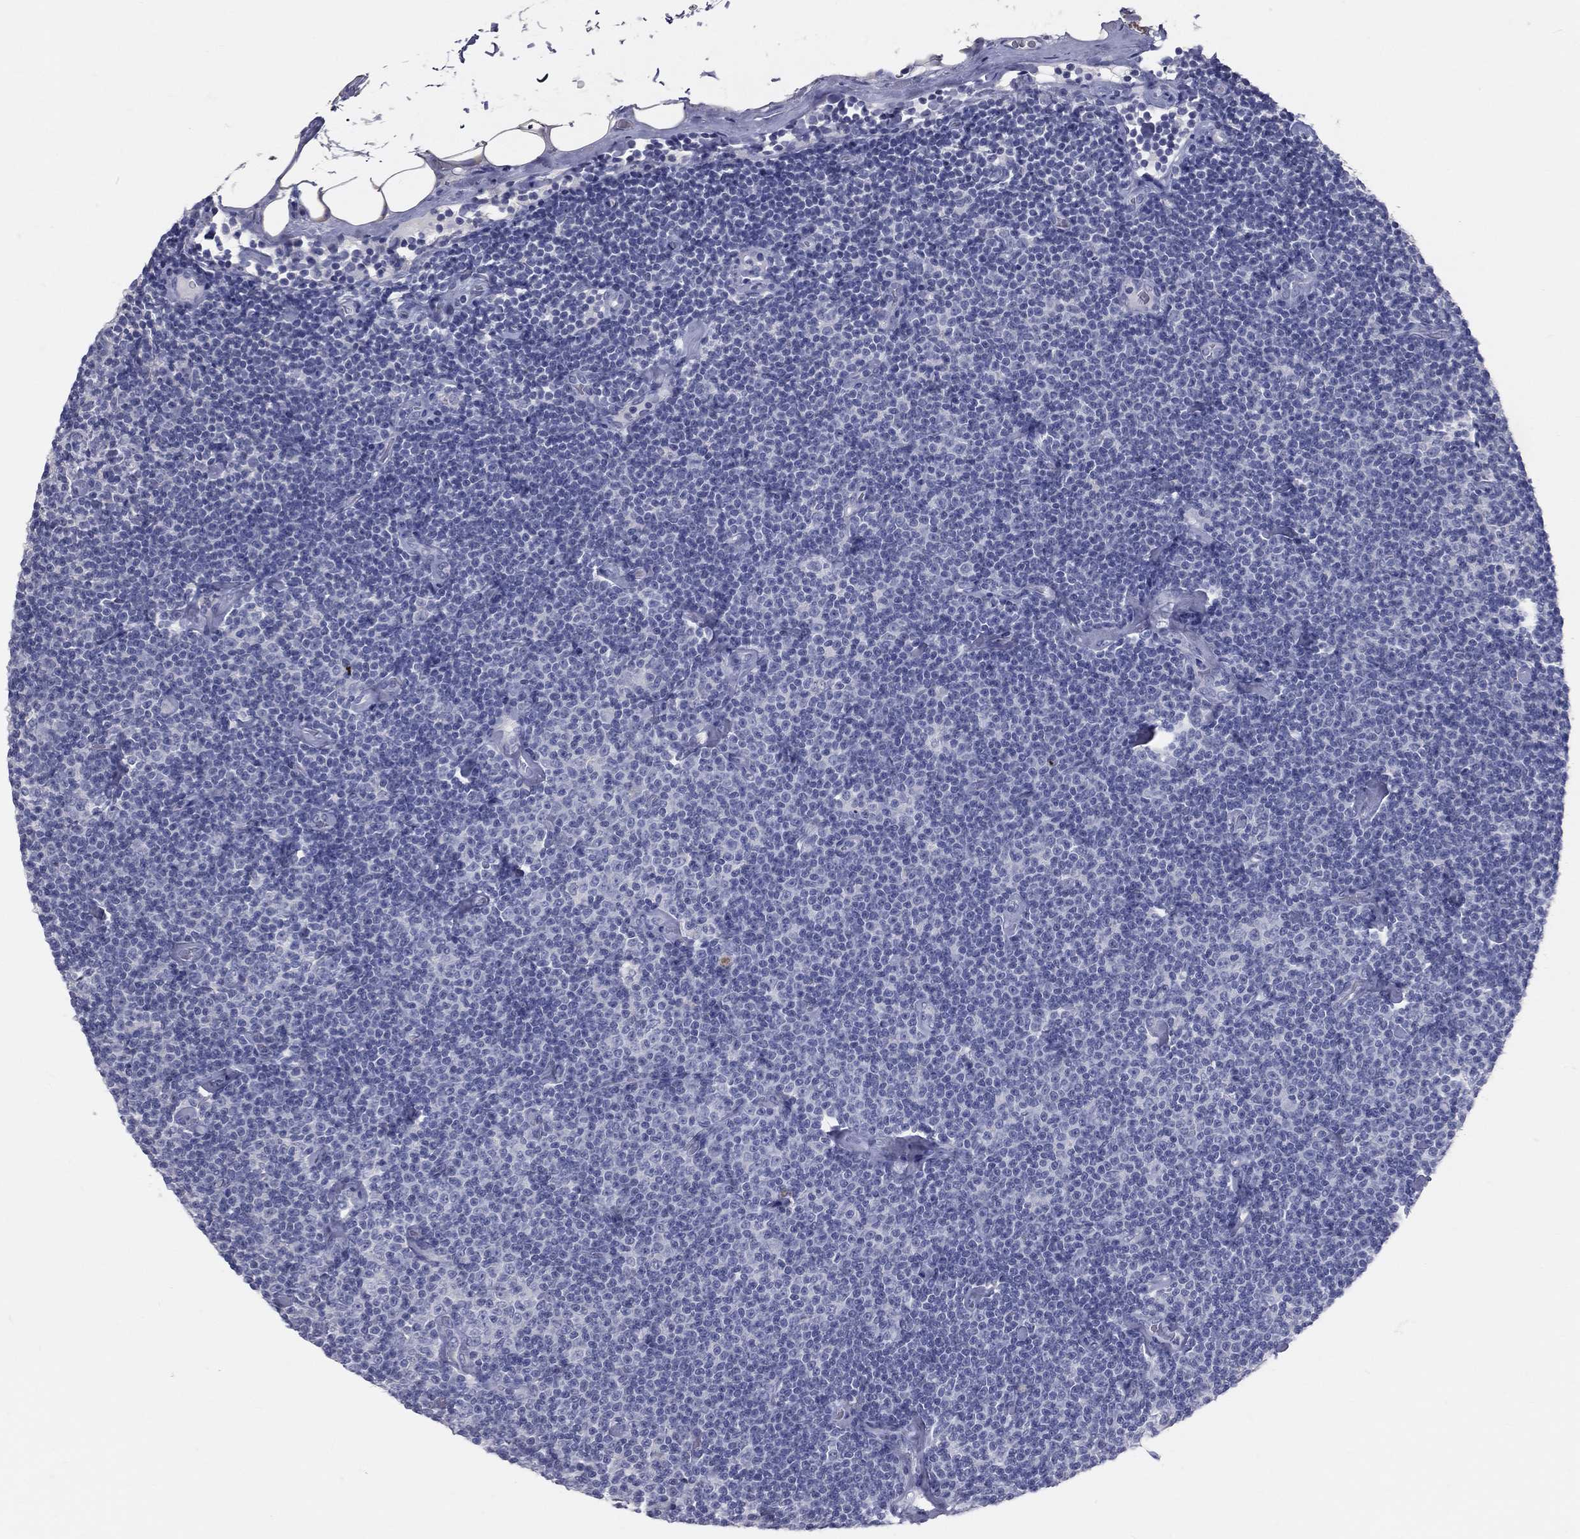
{"staining": {"intensity": "negative", "quantity": "none", "location": "none"}, "tissue": "lymphoma", "cell_type": "Tumor cells", "image_type": "cancer", "snomed": [{"axis": "morphology", "description": "Malignant lymphoma, non-Hodgkin's type, Low grade"}, {"axis": "topography", "description": "Lymph node"}], "caption": "Protein analysis of malignant lymphoma, non-Hodgkin's type (low-grade) exhibits no significant expression in tumor cells.", "gene": "TFPI2", "patient": {"sex": "male", "age": 81}}